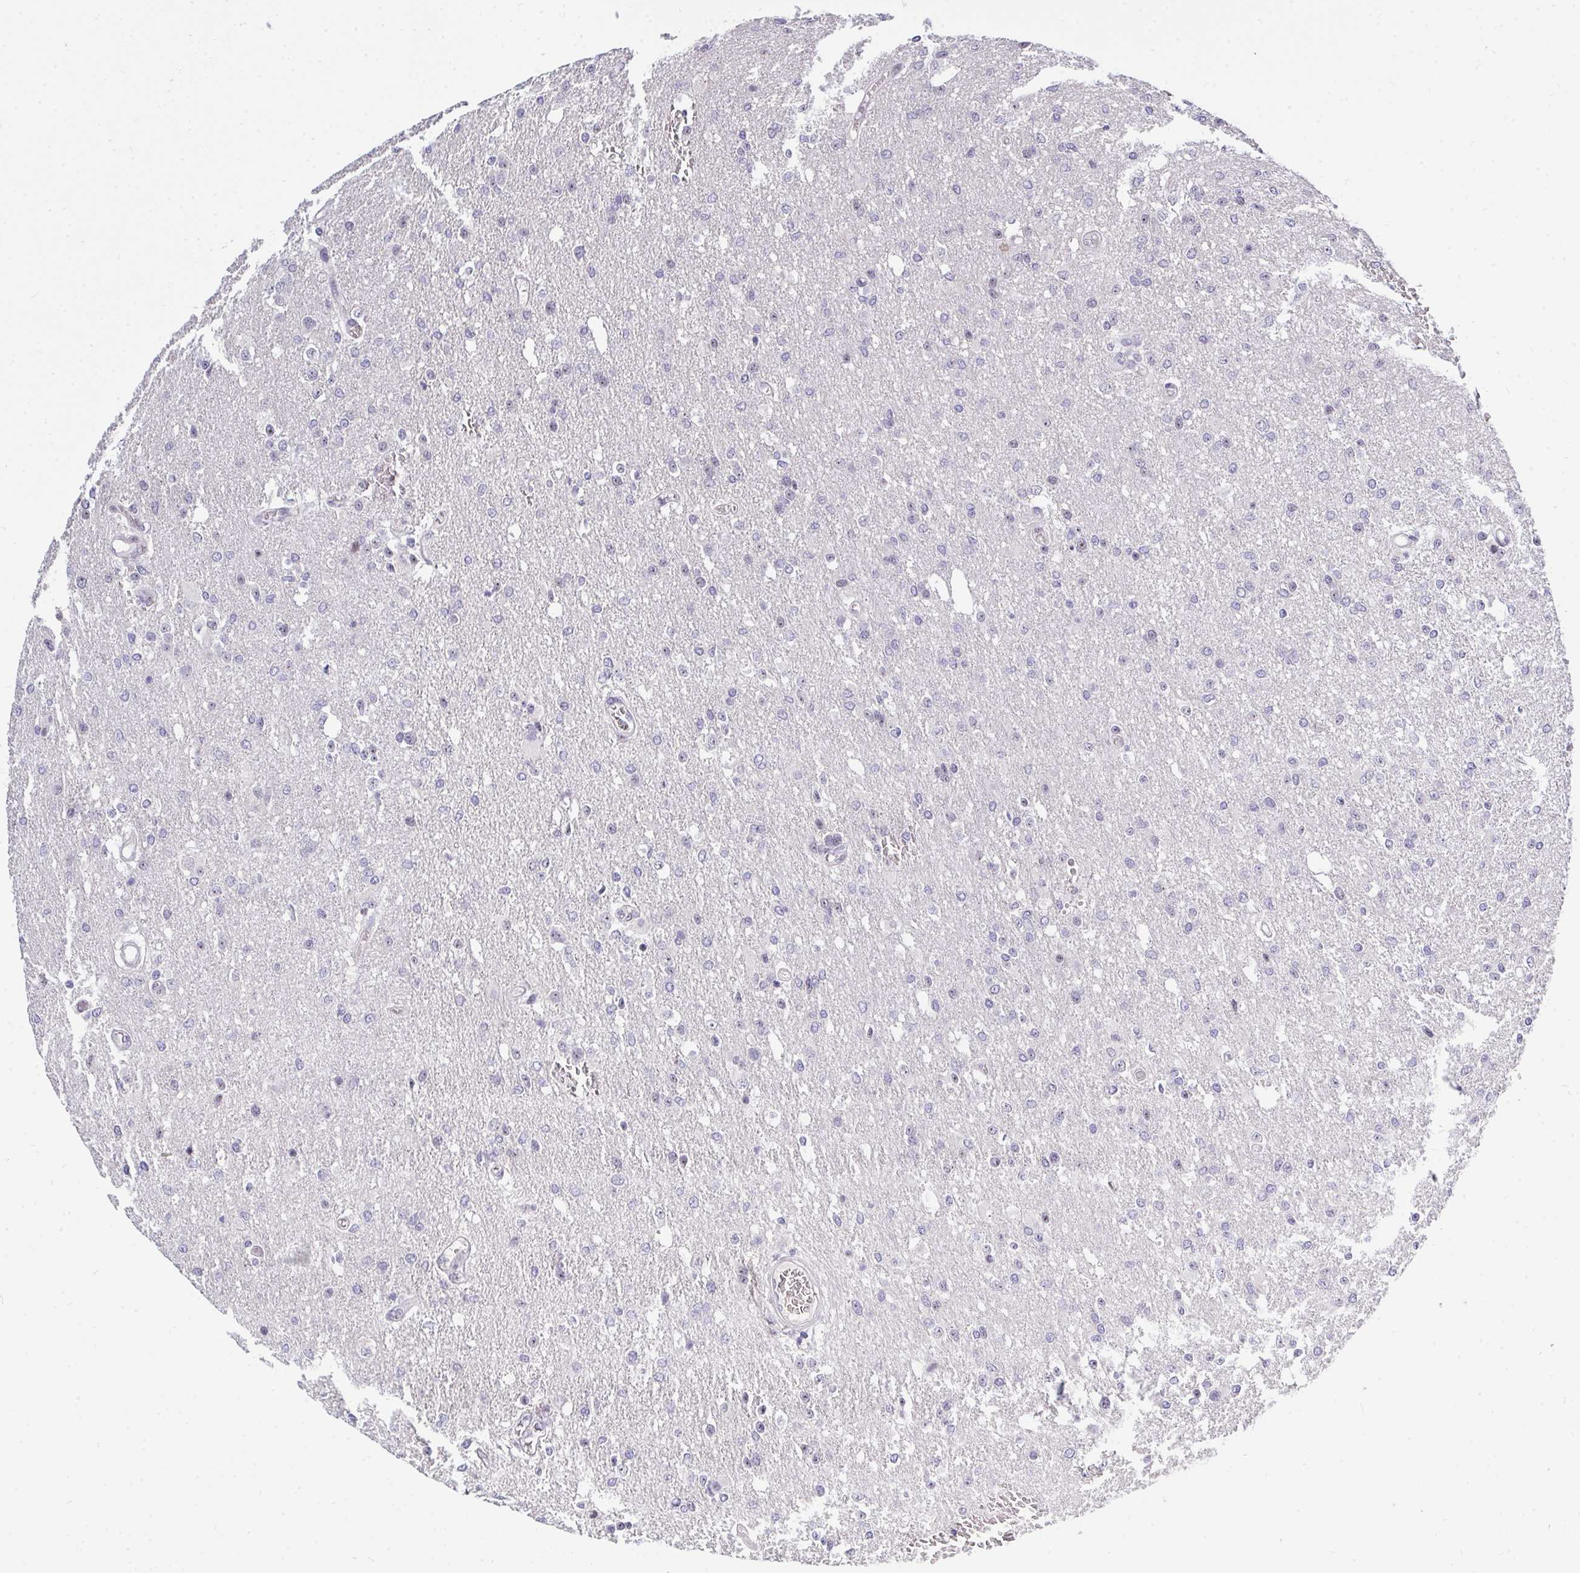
{"staining": {"intensity": "negative", "quantity": "none", "location": "none"}, "tissue": "glioma", "cell_type": "Tumor cells", "image_type": "cancer", "snomed": [{"axis": "morphology", "description": "Glioma, malignant, Low grade"}, {"axis": "topography", "description": "Brain"}], "caption": "This micrograph is of low-grade glioma (malignant) stained with immunohistochemistry to label a protein in brown with the nuclei are counter-stained blue. There is no staining in tumor cells.", "gene": "PLPPR3", "patient": {"sex": "male", "age": 26}}